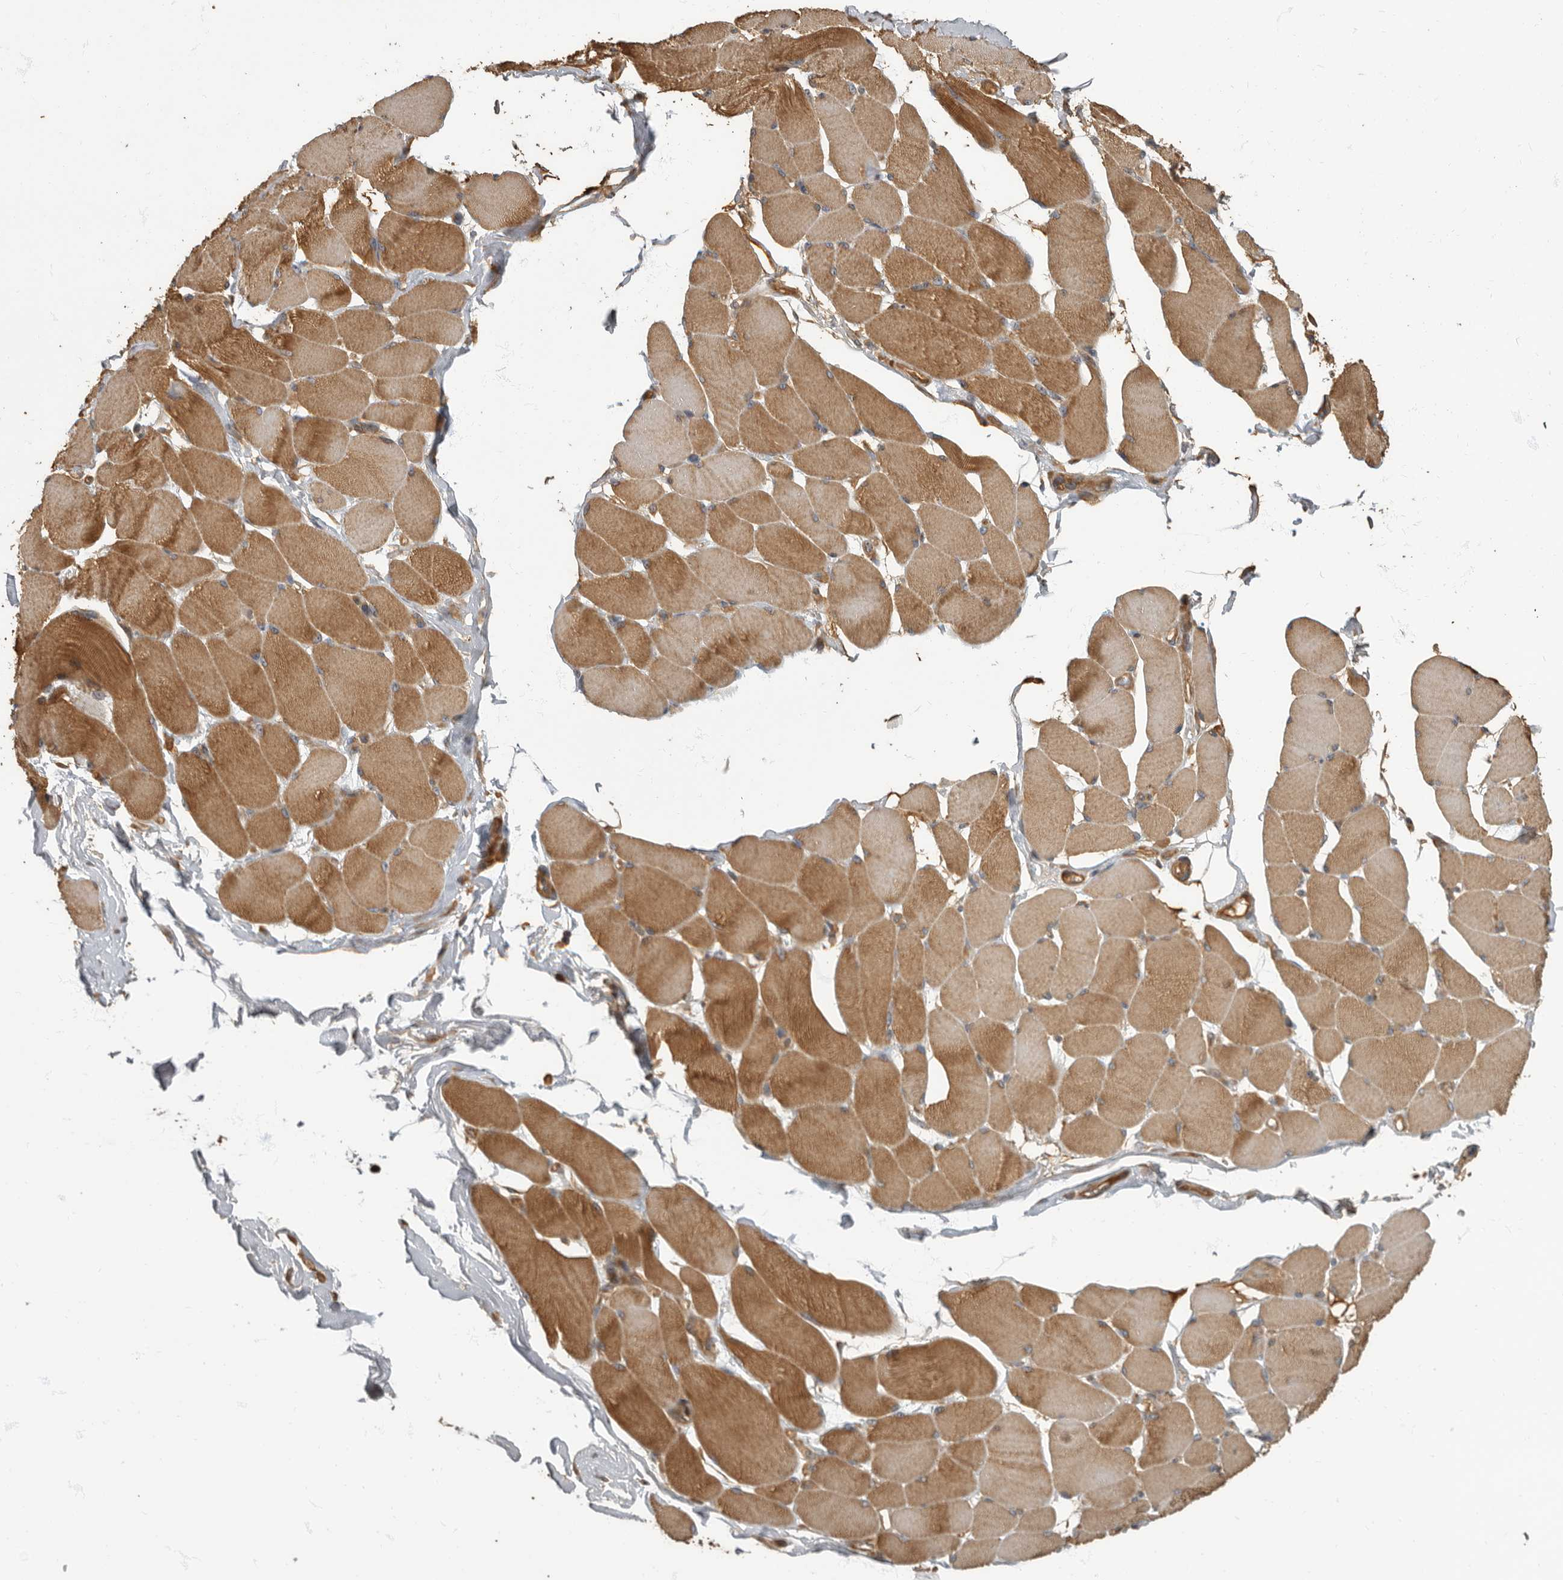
{"staining": {"intensity": "strong", "quantity": "25%-75%", "location": "cytoplasmic/membranous"}, "tissue": "skeletal muscle", "cell_type": "Myocytes", "image_type": "normal", "snomed": [{"axis": "morphology", "description": "Normal tissue, NOS"}, {"axis": "topography", "description": "Skin"}, {"axis": "topography", "description": "Skeletal muscle"}], "caption": "Skeletal muscle was stained to show a protein in brown. There is high levels of strong cytoplasmic/membranous positivity in approximately 25%-75% of myocytes. Using DAB (brown) and hematoxylin (blue) stains, captured at high magnification using brightfield microscopy.", "gene": "DAAM1", "patient": {"sex": "male", "age": 83}}